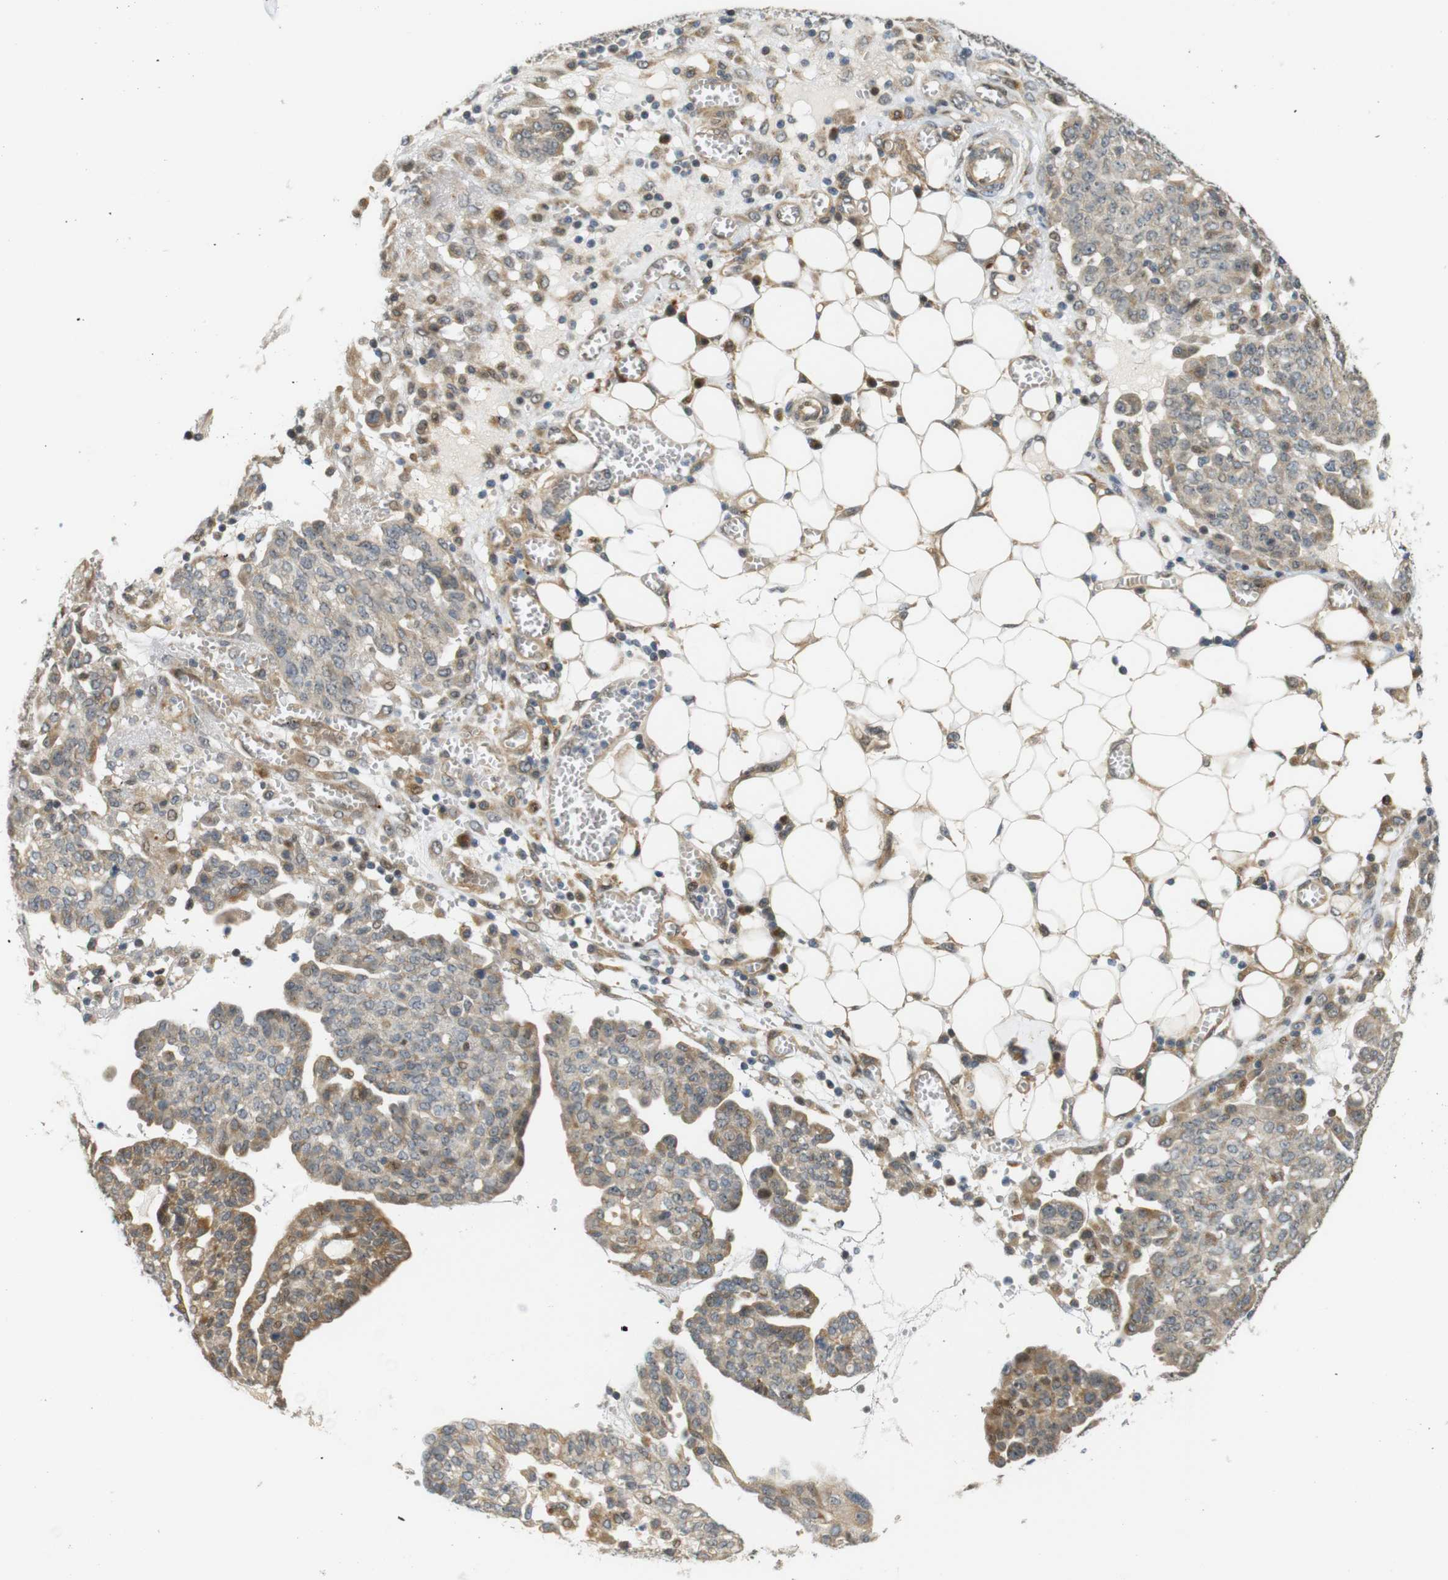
{"staining": {"intensity": "moderate", "quantity": "<25%", "location": "cytoplasmic/membranous"}, "tissue": "ovarian cancer", "cell_type": "Tumor cells", "image_type": "cancer", "snomed": [{"axis": "morphology", "description": "Cystadenocarcinoma, serous, NOS"}, {"axis": "topography", "description": "Soft tissue"}, {"axis": "topography", "description": "Ovary"}], "caption": "Protein expression analysis of ovarian serous cystadenocarcinoma displays moderate cytoplasmic/membranous positivity in about <25% of tumor cells.", "gene": "TSPAN9", "patient": {"sex": "female", "age": 57}}